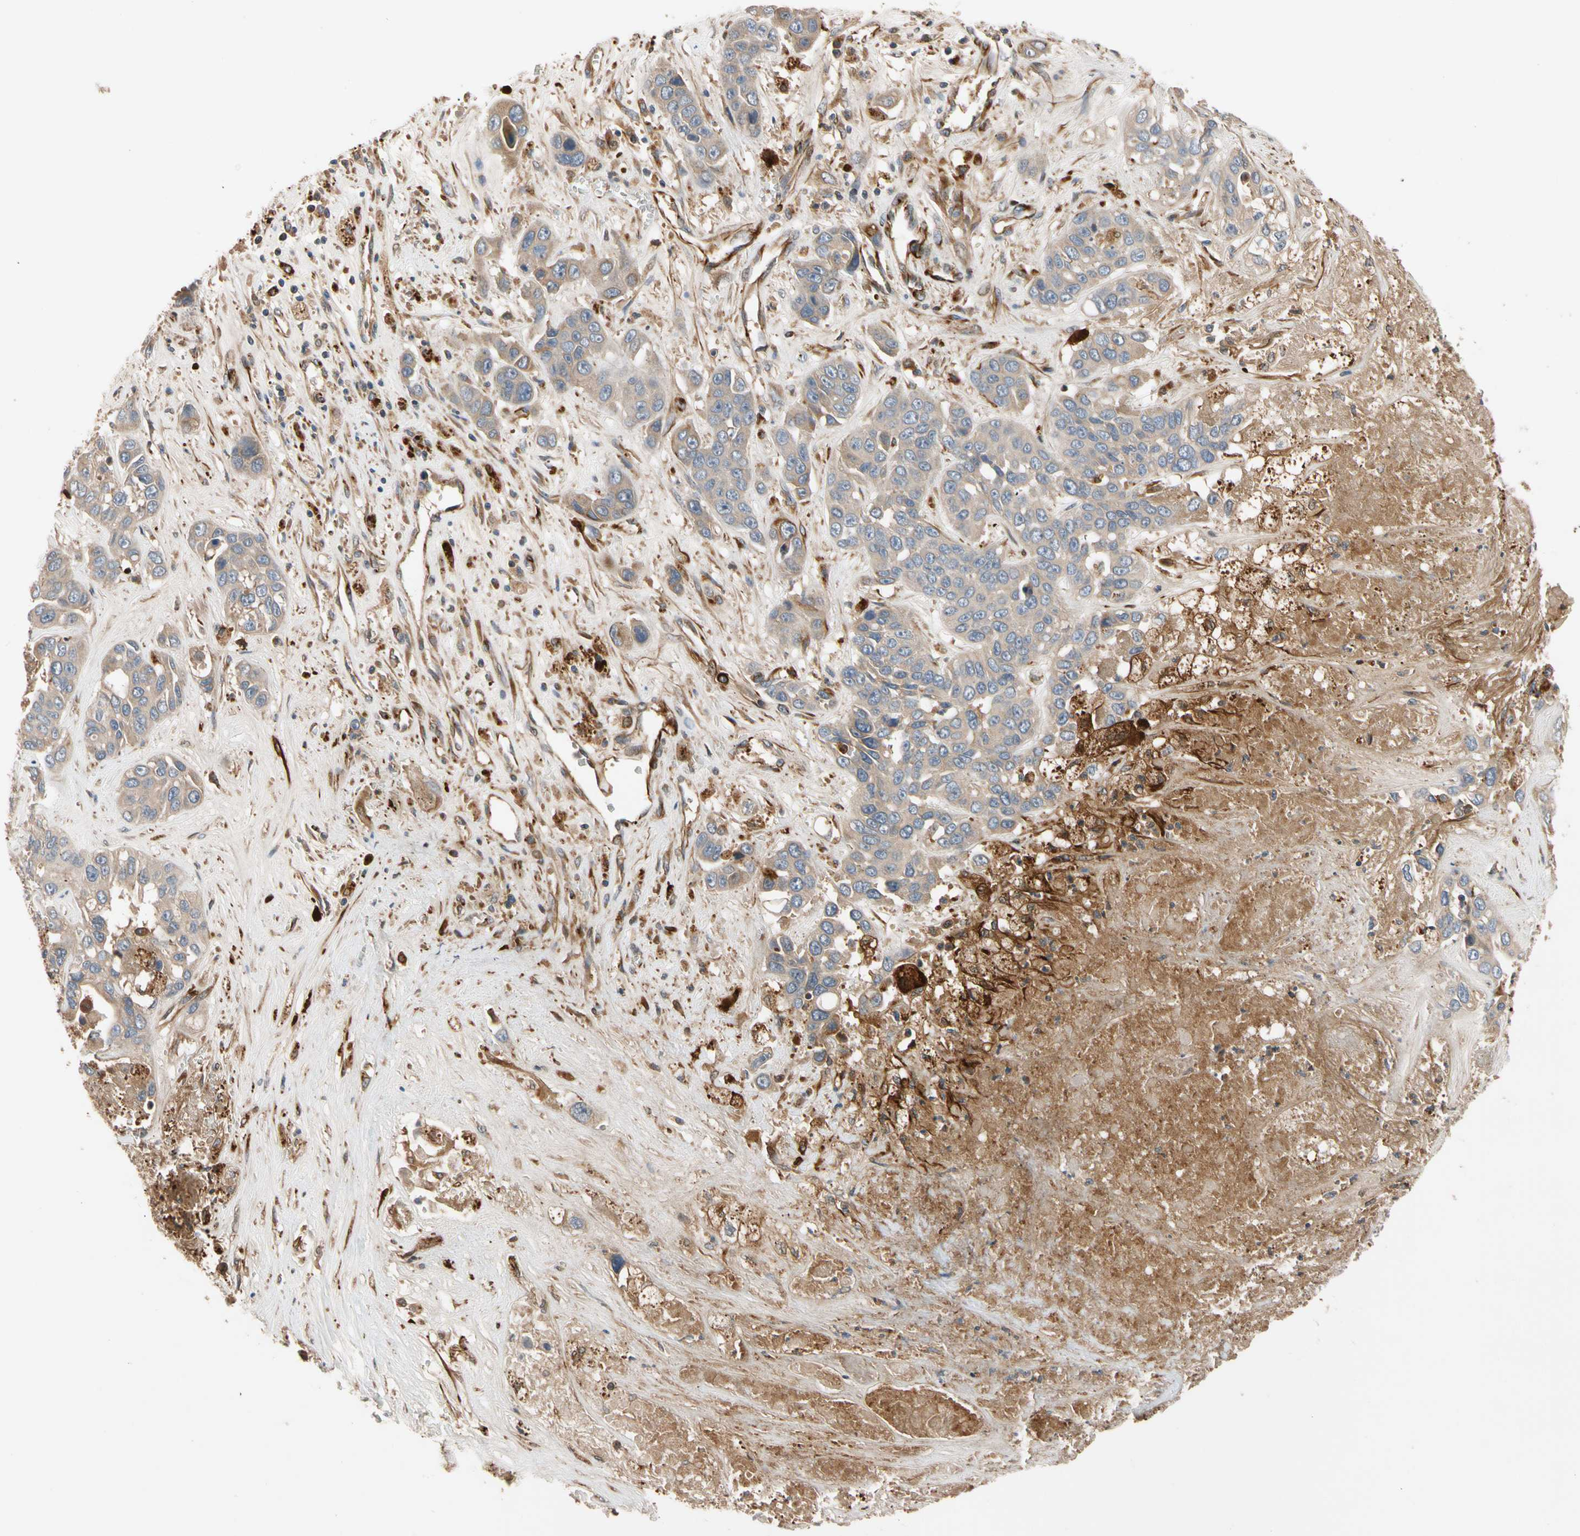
{"staining": {"intensity": "weak", "quantity": ">75%", "location": "cytoplasmic/membranous"}, "tissue": "liver cancer", "cell_type": "Tumor cells", "image_type": "cancer", "snomed": [{"axis": "morphology", "description": "Cholangiocarcinoma"}, {"axis": "topography", "description": "Liver"}], "caption": "Weak cytoplasmic/membranous expression for a protein is appreciated in about >75% of tumor cells of liver cancer (cholangiocarcinoma) using IHC.", "gene": "FGD6", "patient": {"sex": "female", "age": 52}}